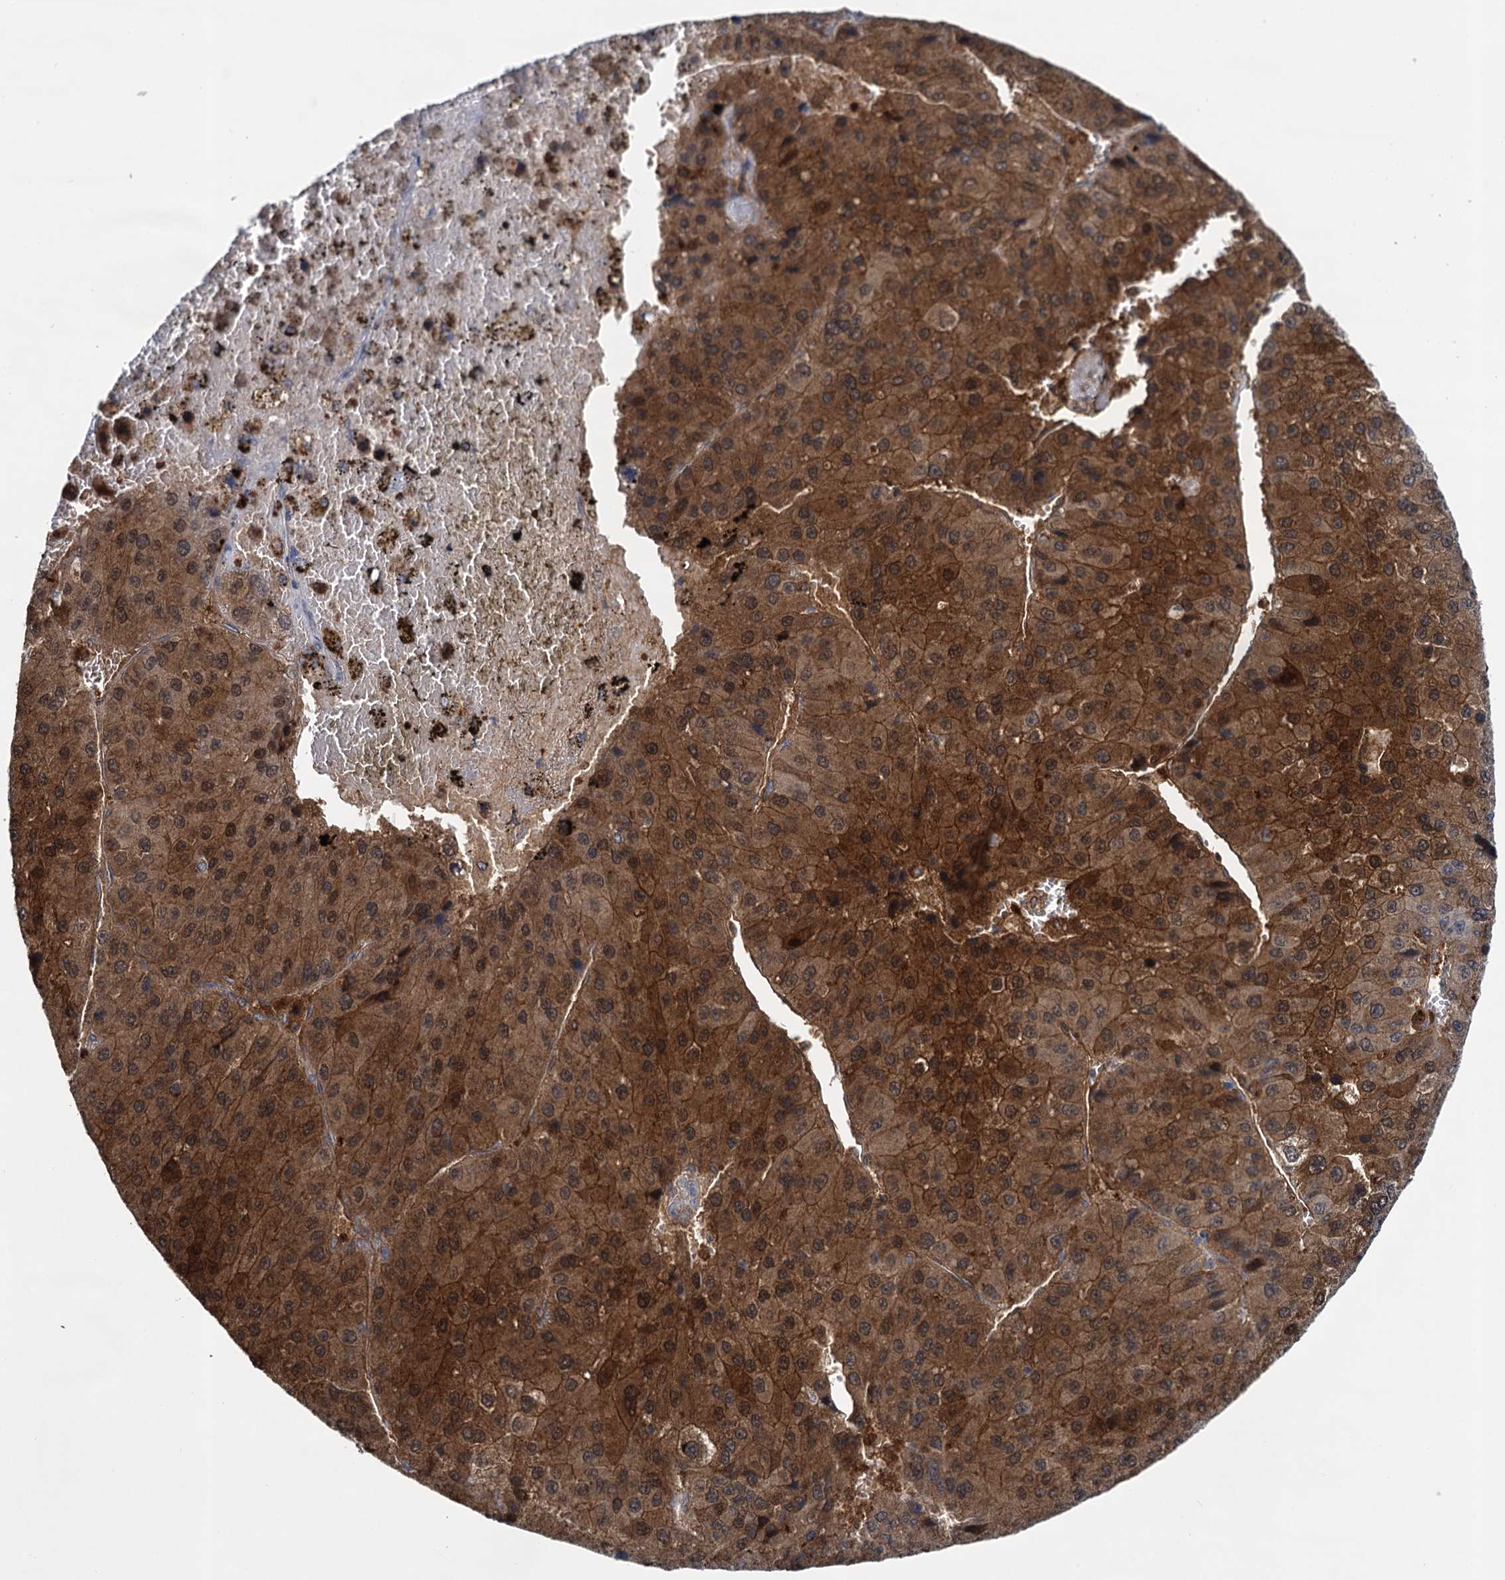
{"staining": {"intensity": "strong", "quantity": ">75%", "location": "cytoplasmic/membranous,nuclear"}, "tissue": "liver cancer", "cell_type": "Tumor cells", "image_type": "cancer", "snomed": [{"axis": "morphology", "description": "Carcinoma, Hepatocellular, NOS"}, {"axis": "topography", "description": "Liver"}], "caption": "Strong cytoplasmic/membranous and nuclear protein staining is appreciated in about >75% of tumor cells in liver hepatocellular carcinoma.", "gene": "GLO1", "patient": {"sex": "female", "age": 73}}